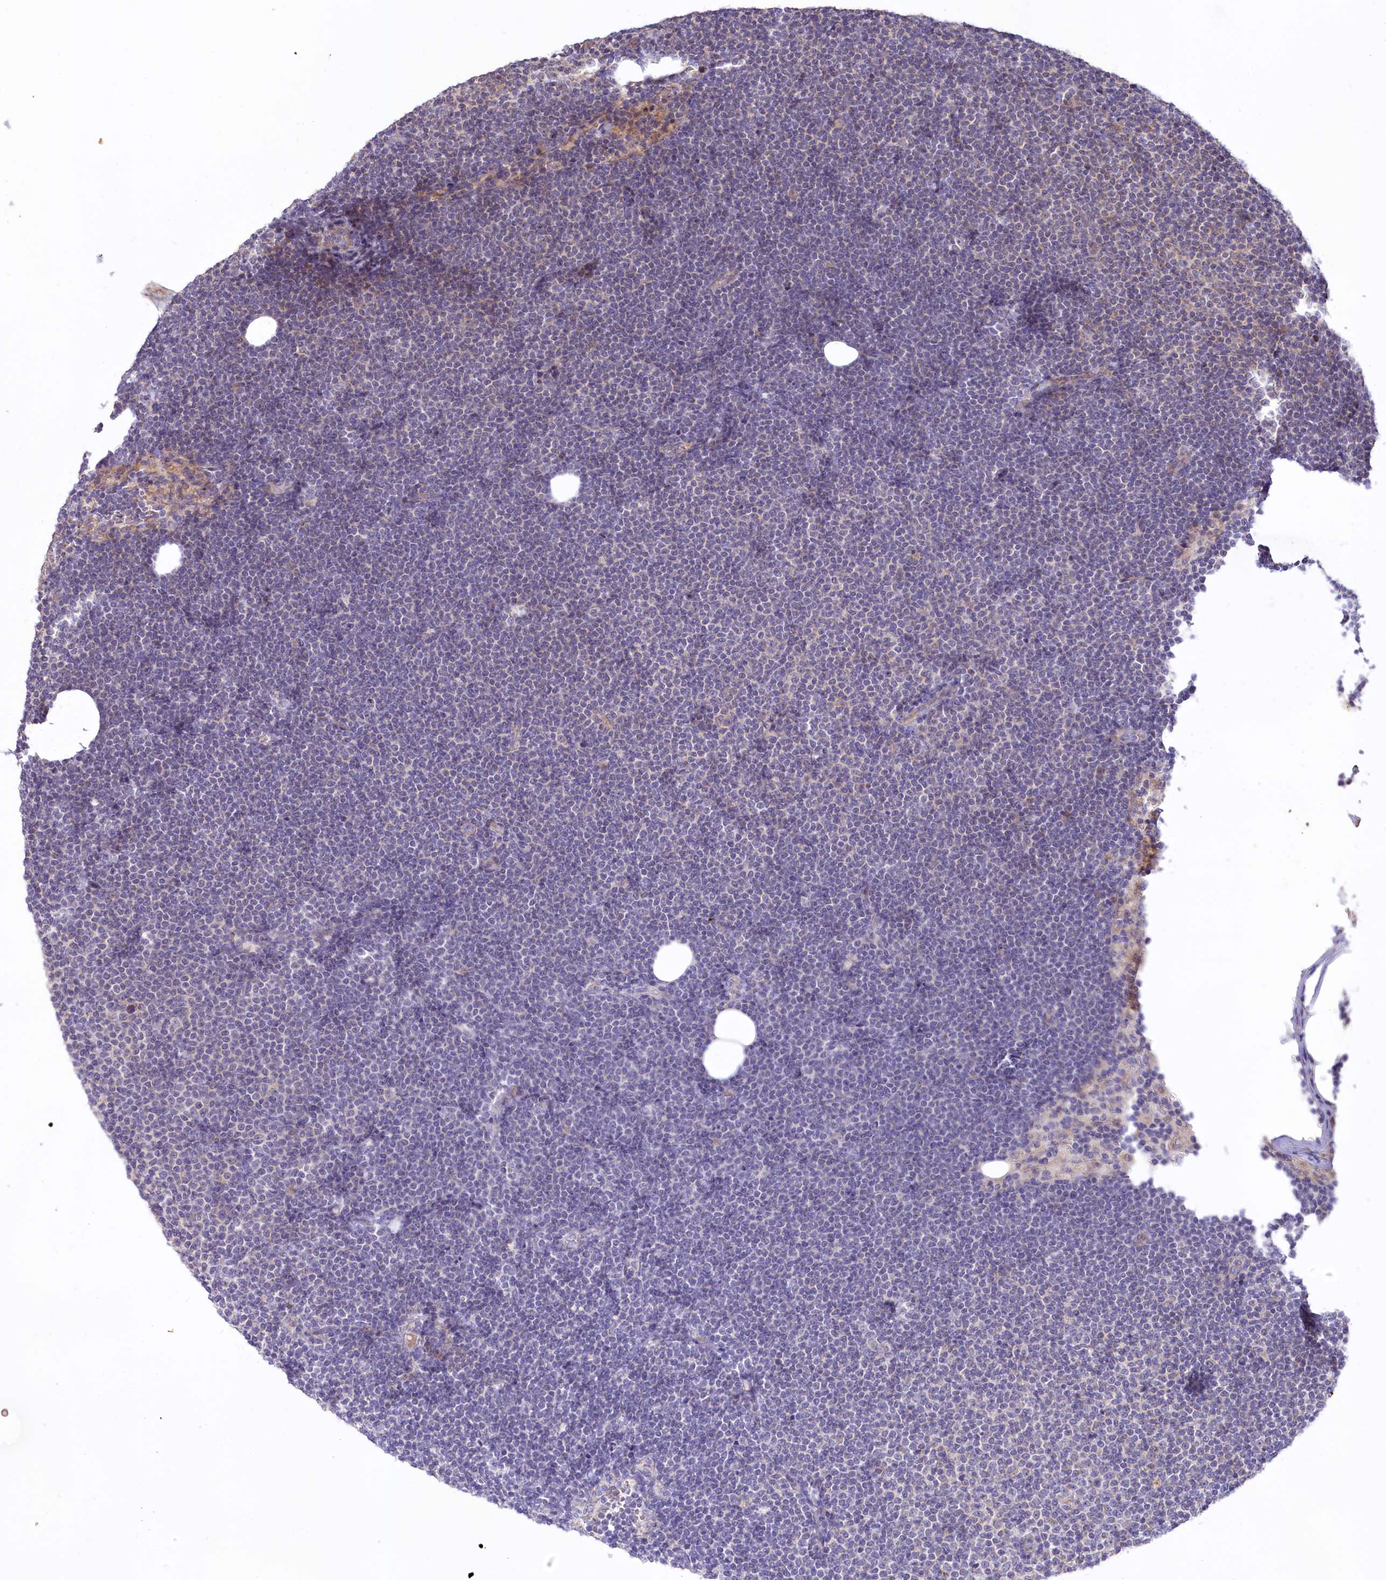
{"staining": {"intensity": "negative", "quantity": "none", "location": "none"}, "tissue": "lymphoma", "cell_type": "Tumor cells", "image_type": "cancer", "snomed": [{"axis": "morphology", "description": "Malignant lymphoma, non-Hodgkin's type, Low grade"}, {"axis": "topography", "description": "Lymph node"}], "caption": "The image exhibits no significant staining in tumor cells of lymphoma.", "gene": "SLC6A11", "patient": {"sex": "female", "age": 53}}